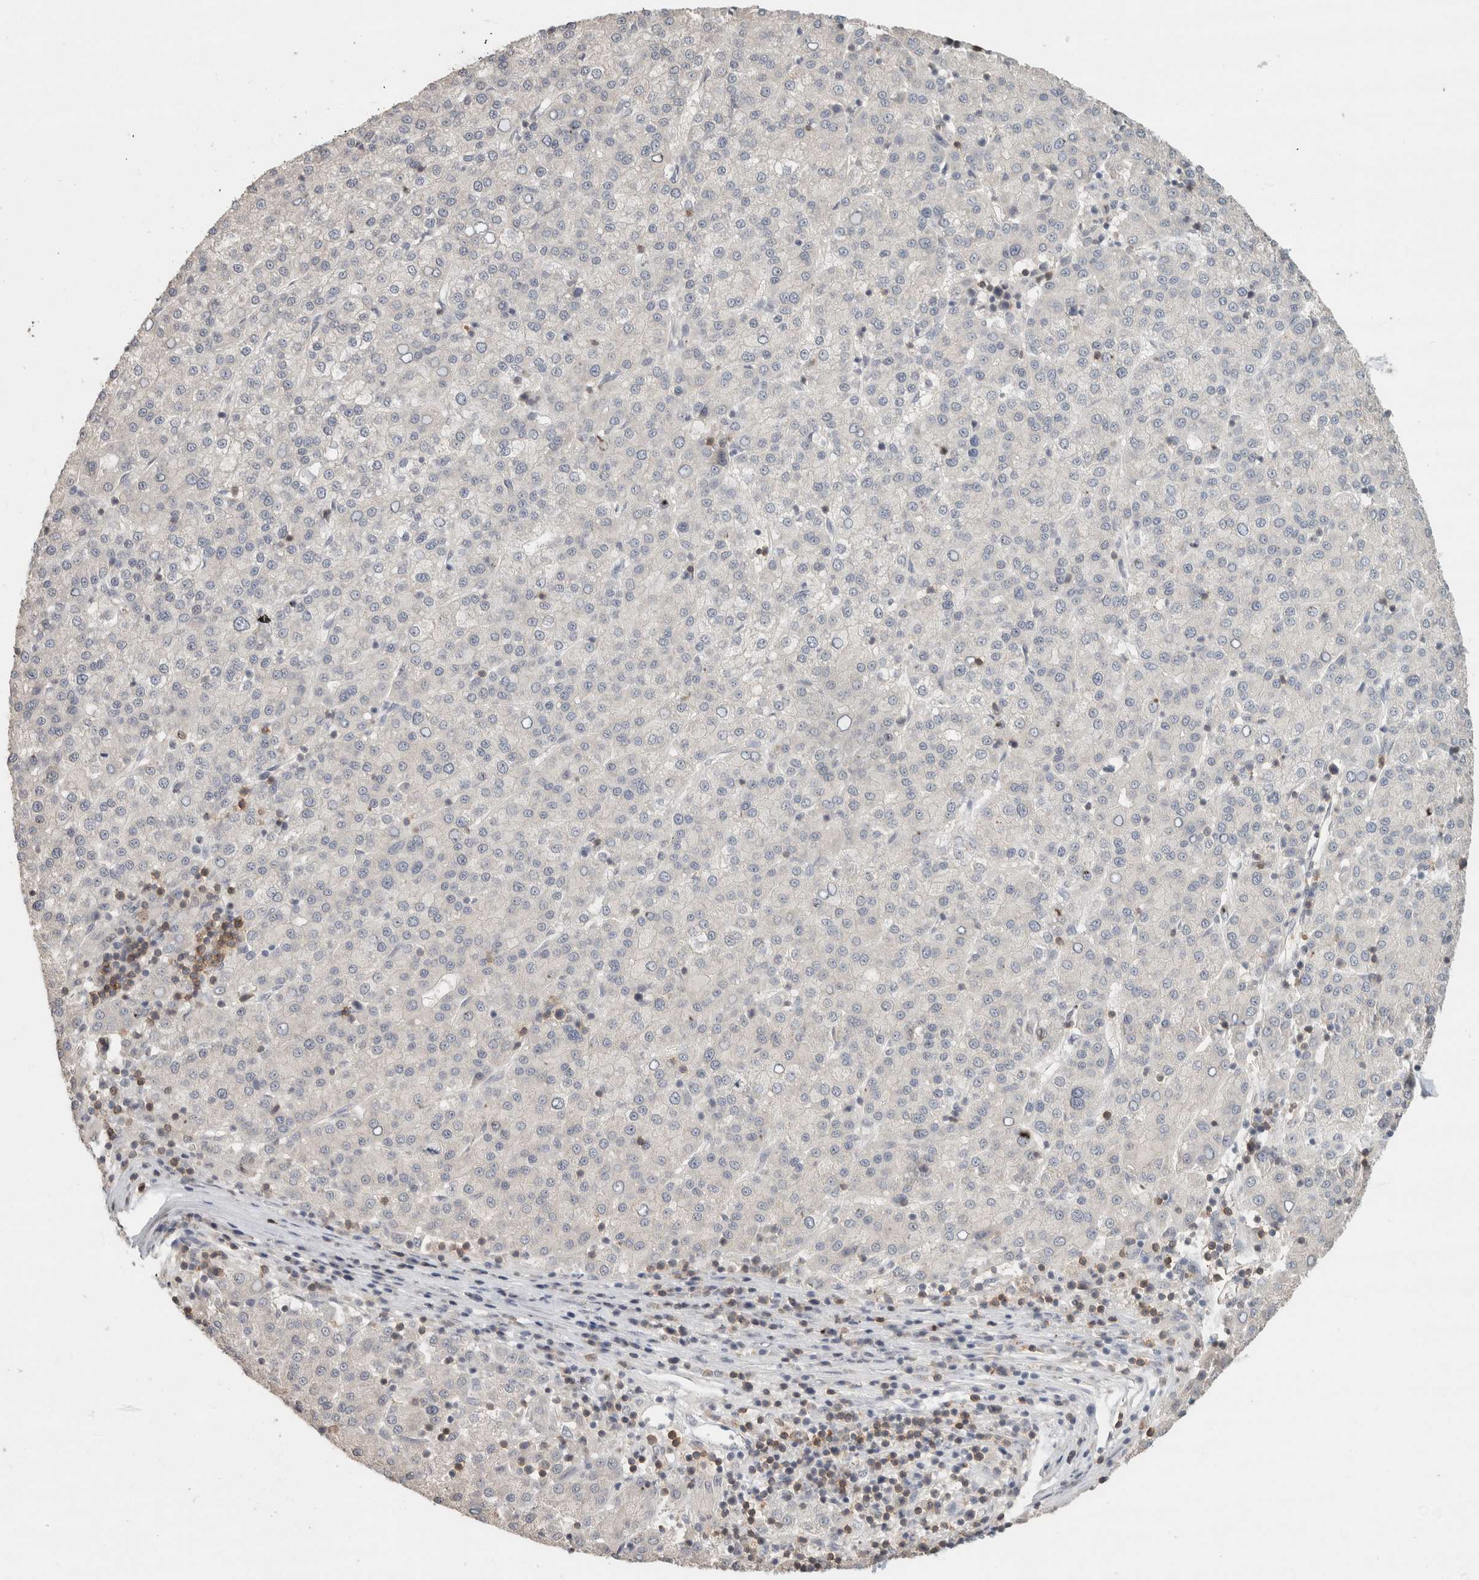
{"staining": {"intensity": "negative", "quantity": "none", "location": "none"}, "tissue": "liver cancer", "cell_type": "Tumor cells", "image_type": "cancer", "snomed": [{"axis": "morphology", "description": "Carcinoma, Hepatocellular, NOS"}, {"axis": "topography", "description": "Liver"}], "caption": "DAB immunohistochemical staining of hepatocellular carcinoma (liver) shows no significant positivity in tumor cells.", "gene": "TRAT1", "patient": {"sex": "female", "age": 58}}